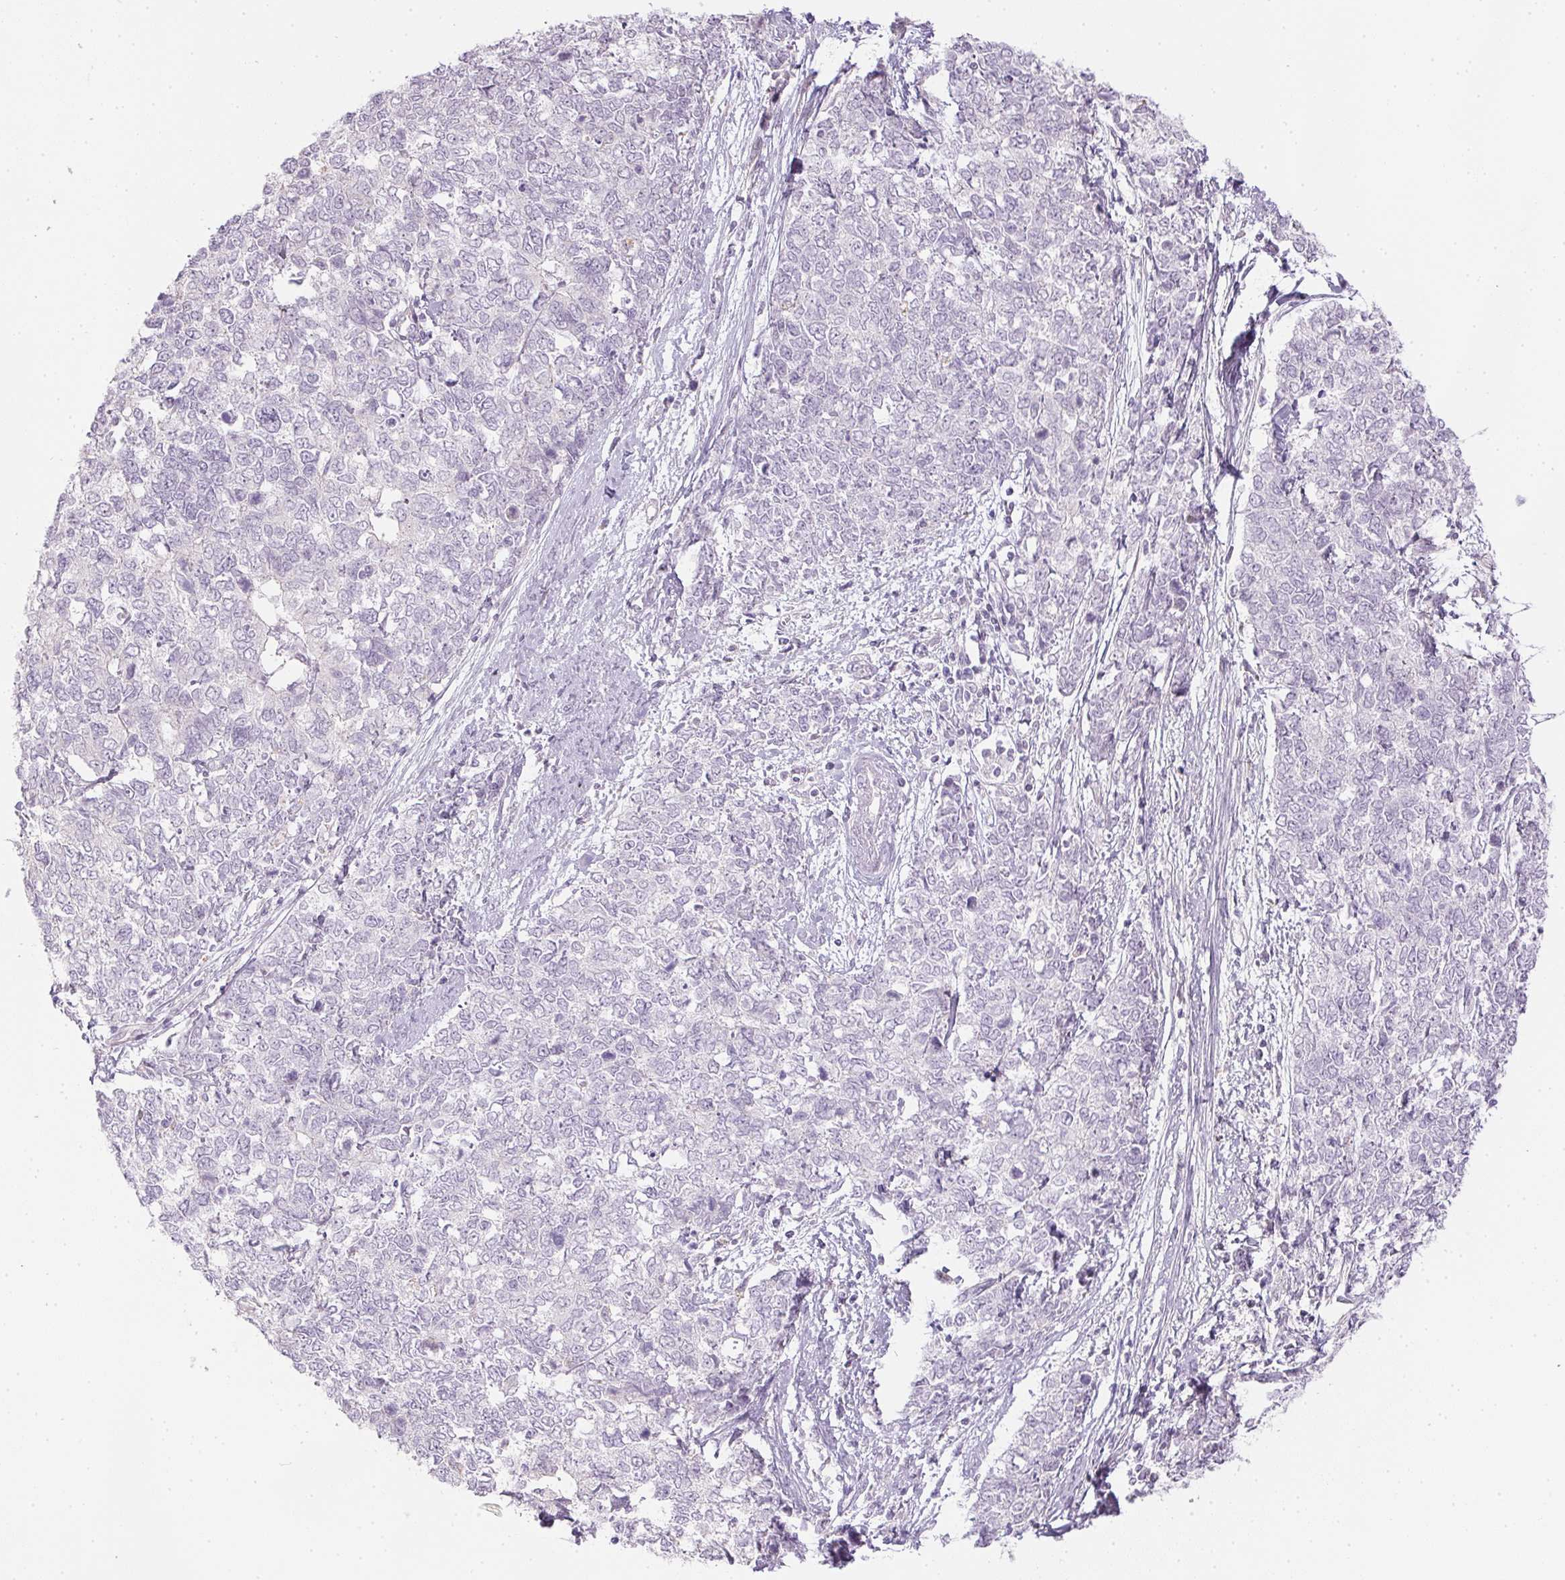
{"staining": {"intensity": "negative", "quantity": "none", "location": "none"}, "tissue": "cervical cancer", "cell_type": "Tumor cells", "image_type": "cancer", "snomed": [{"axis": "morphology", "description": "Adenocarcinoma, NOS"}, {"axis": "topography", "description": "Cervix"}], "caption": "Immunohistochemistry image of neoplastic tissue: human cervical adenocarcinoma stained with DAB shows no significant protein staining in tumor cells. (Immunohistochemistry (ihc), brightfield microscopy, high magnification).", "gene": "CTCFL", "patient": {"sex": "female", "age": 63}}